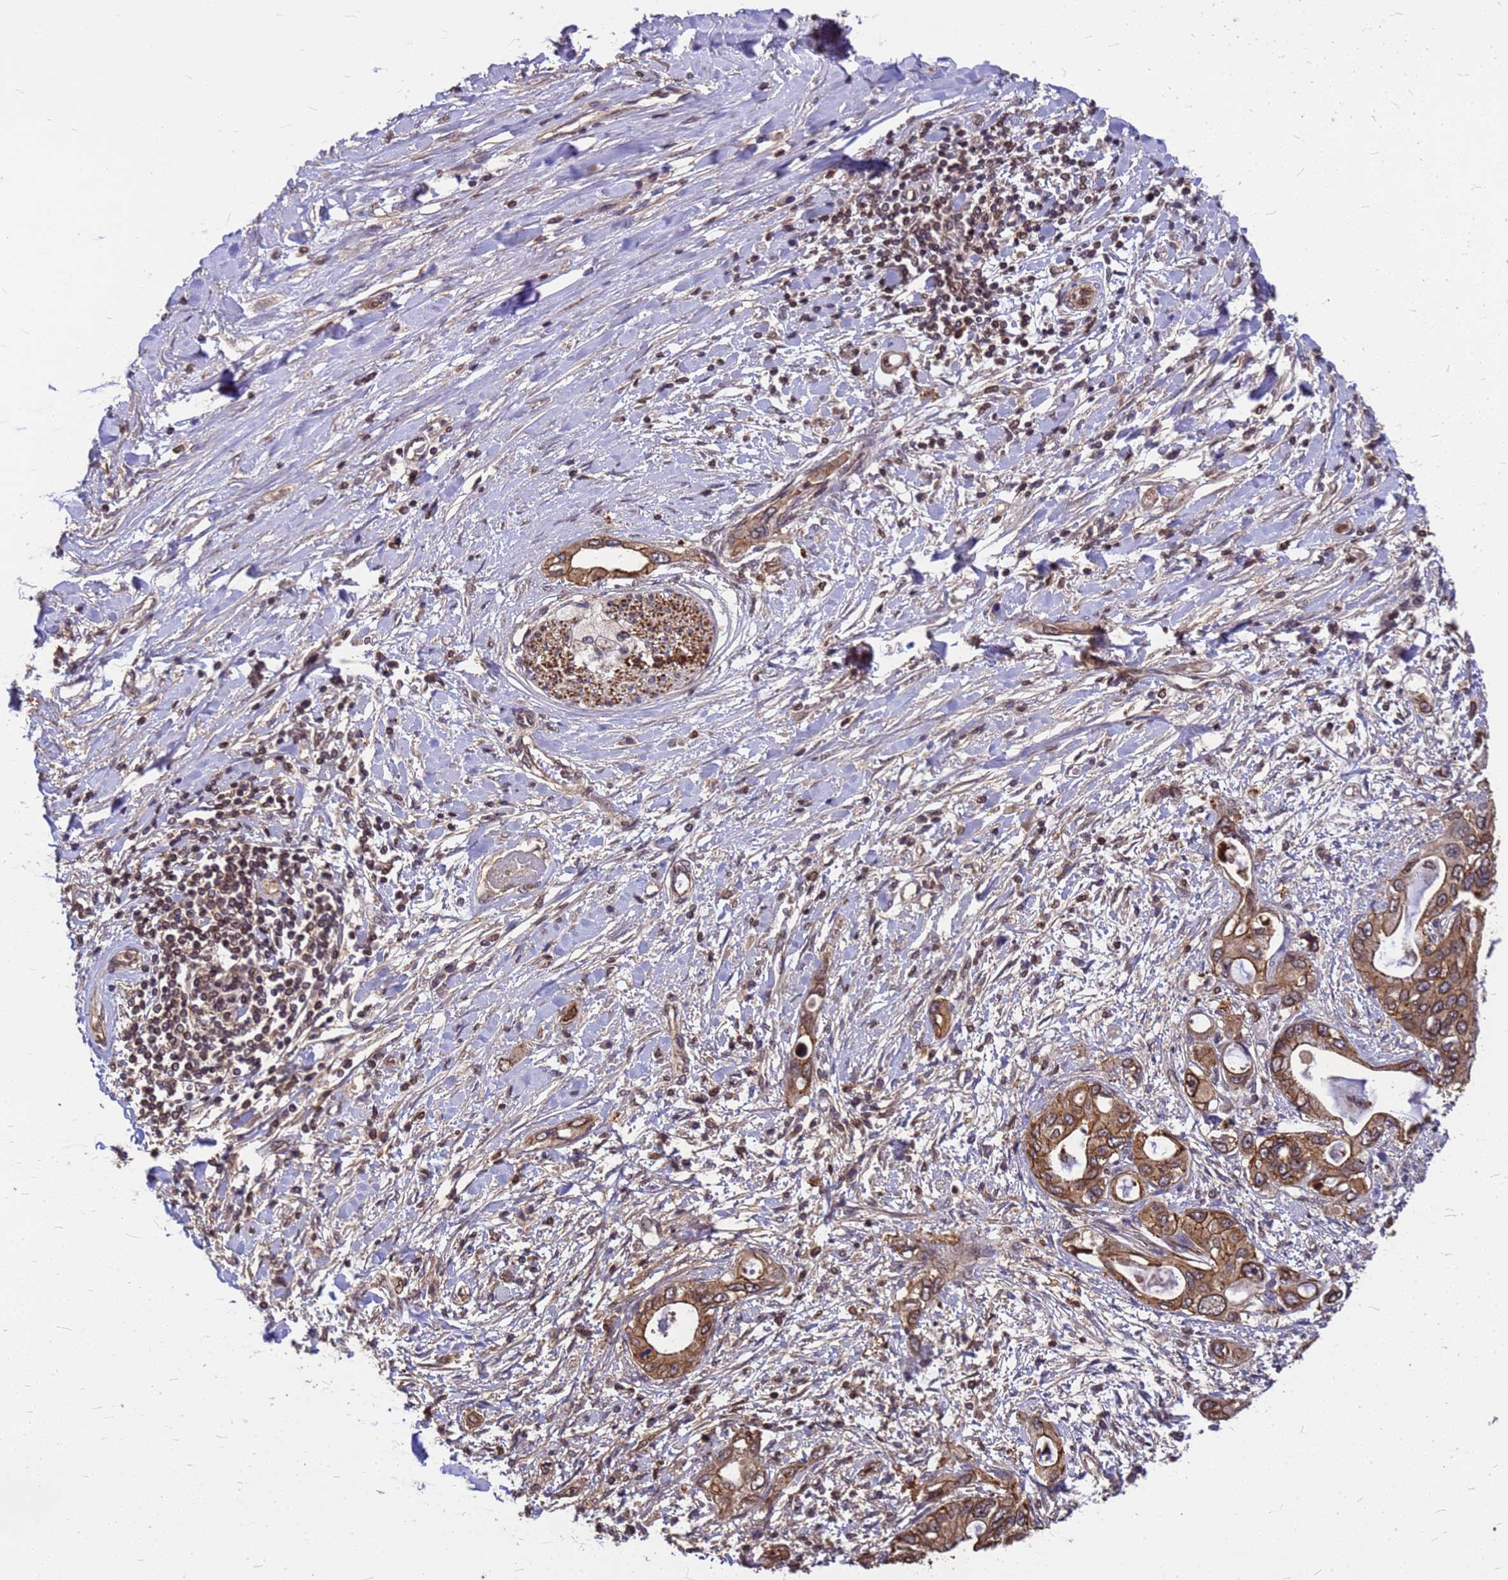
{"staining": {"intensity": "moderate", "quantity": ">75%", "location": "cytoplasmic/membranous,nuclear"}, "tissue": "pancreatic cancer", "cell_type": "Tumor cells", "image_type": "cancer", "snomed": [{"axis": "morphology", "description": "Inflammation, NOS"}, {"axis": "morphology", "description": "Adenocarcinoma, NOS"}, {"axis": "topography", "description": "Pancreas"}], "caption": "Pancreatic adenocarcinoma stained with DAB immunohistochemistry displays medium levels of moderate cytoplasmic/membranous and nuclear staining in approximately >75% of tumor cells.", "gene": "C1orf35", "patient": {"sex": "female", "age": 56}}